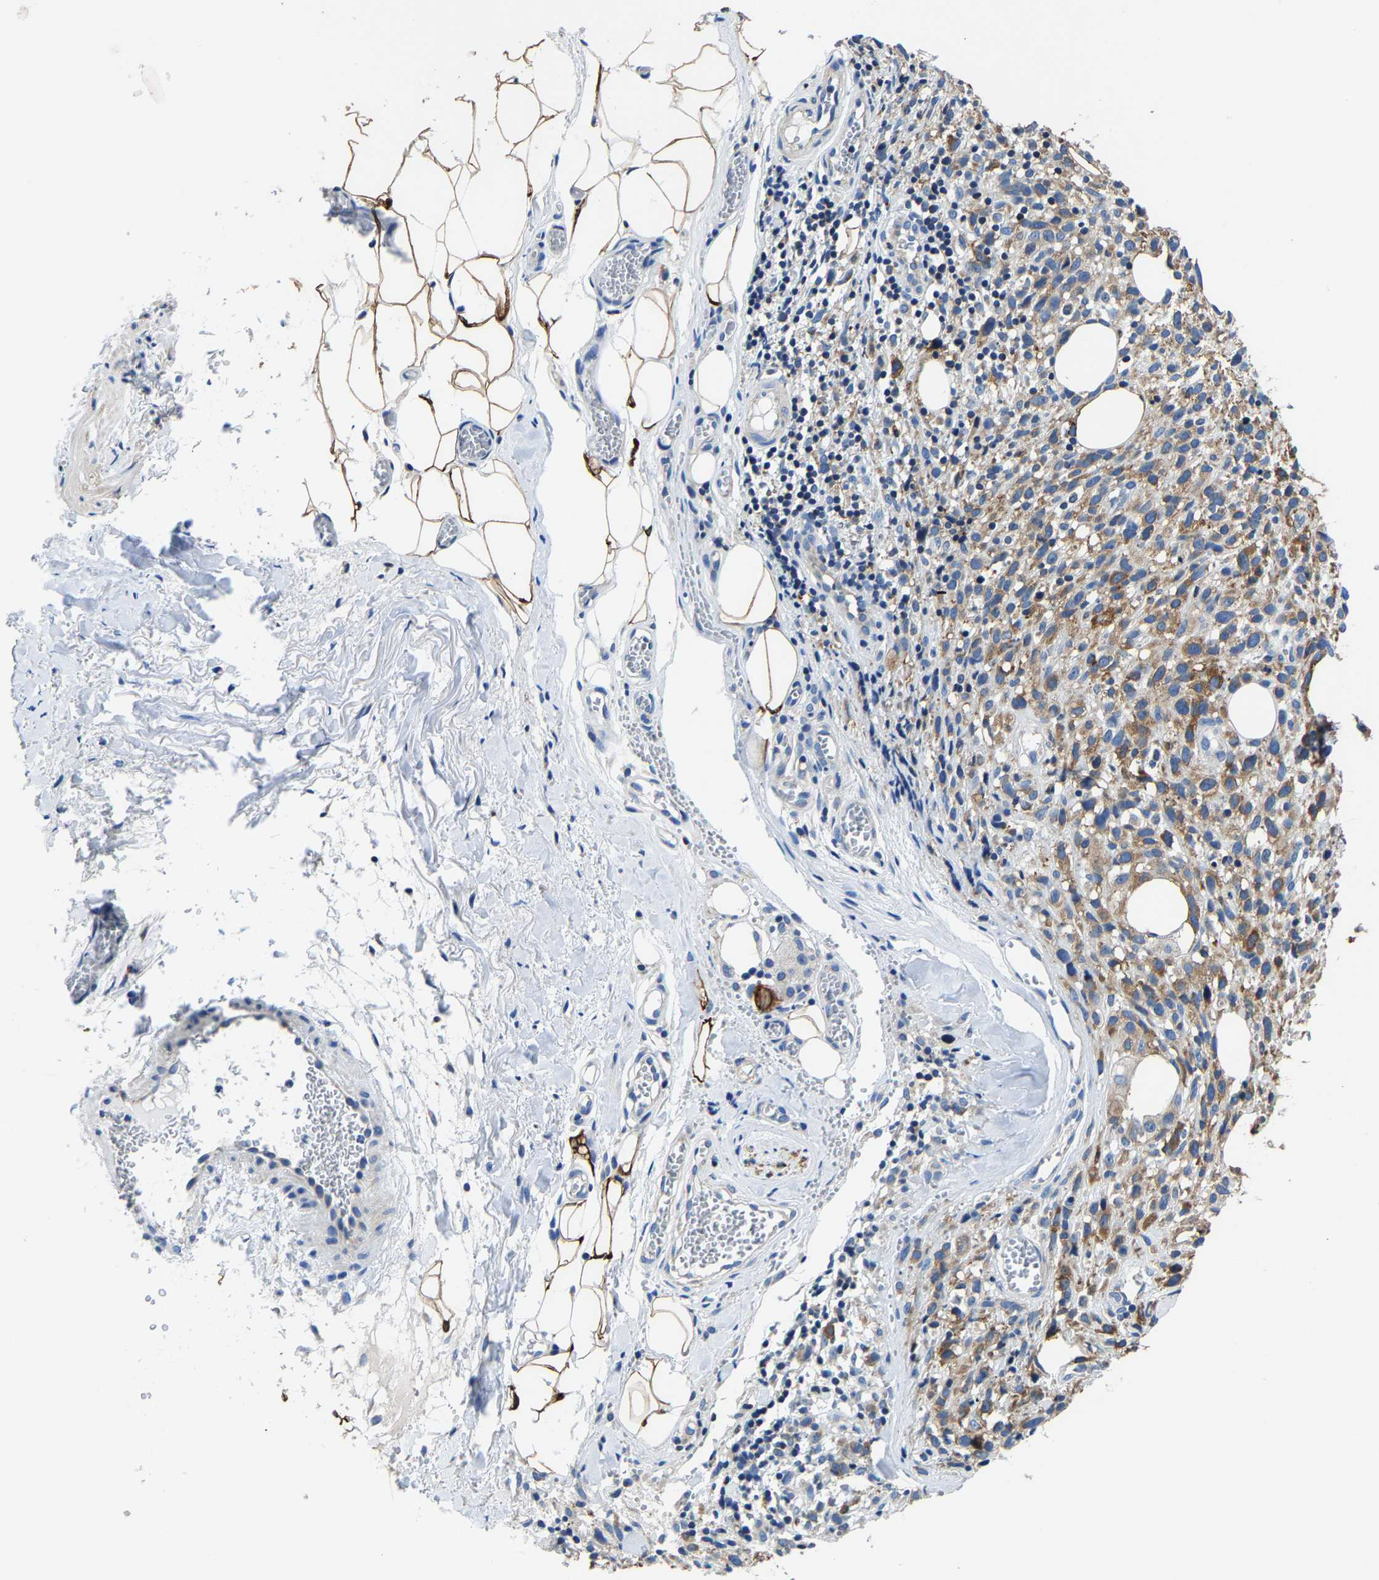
{"staining": {"intensity": "moderate", "quantity": ">75%", "location": "cytoplasmic/membranous"}, "tissue": "melanoma", "cell_type": "Tumor cells", "image_type": "cancer", "snomed": [{"axis": "morphology", "description": "Malignant melanoma, NOS"}, {"axis": "topography", "description": "Skin"}], "caption": "Protein analysis of malignant melanoma tissue exhibits moderate cytoplasmic/membranous expression in about >75% of tumor cells.", "gene": "AGK", "patient": {"sex": "female", "age": 55}}